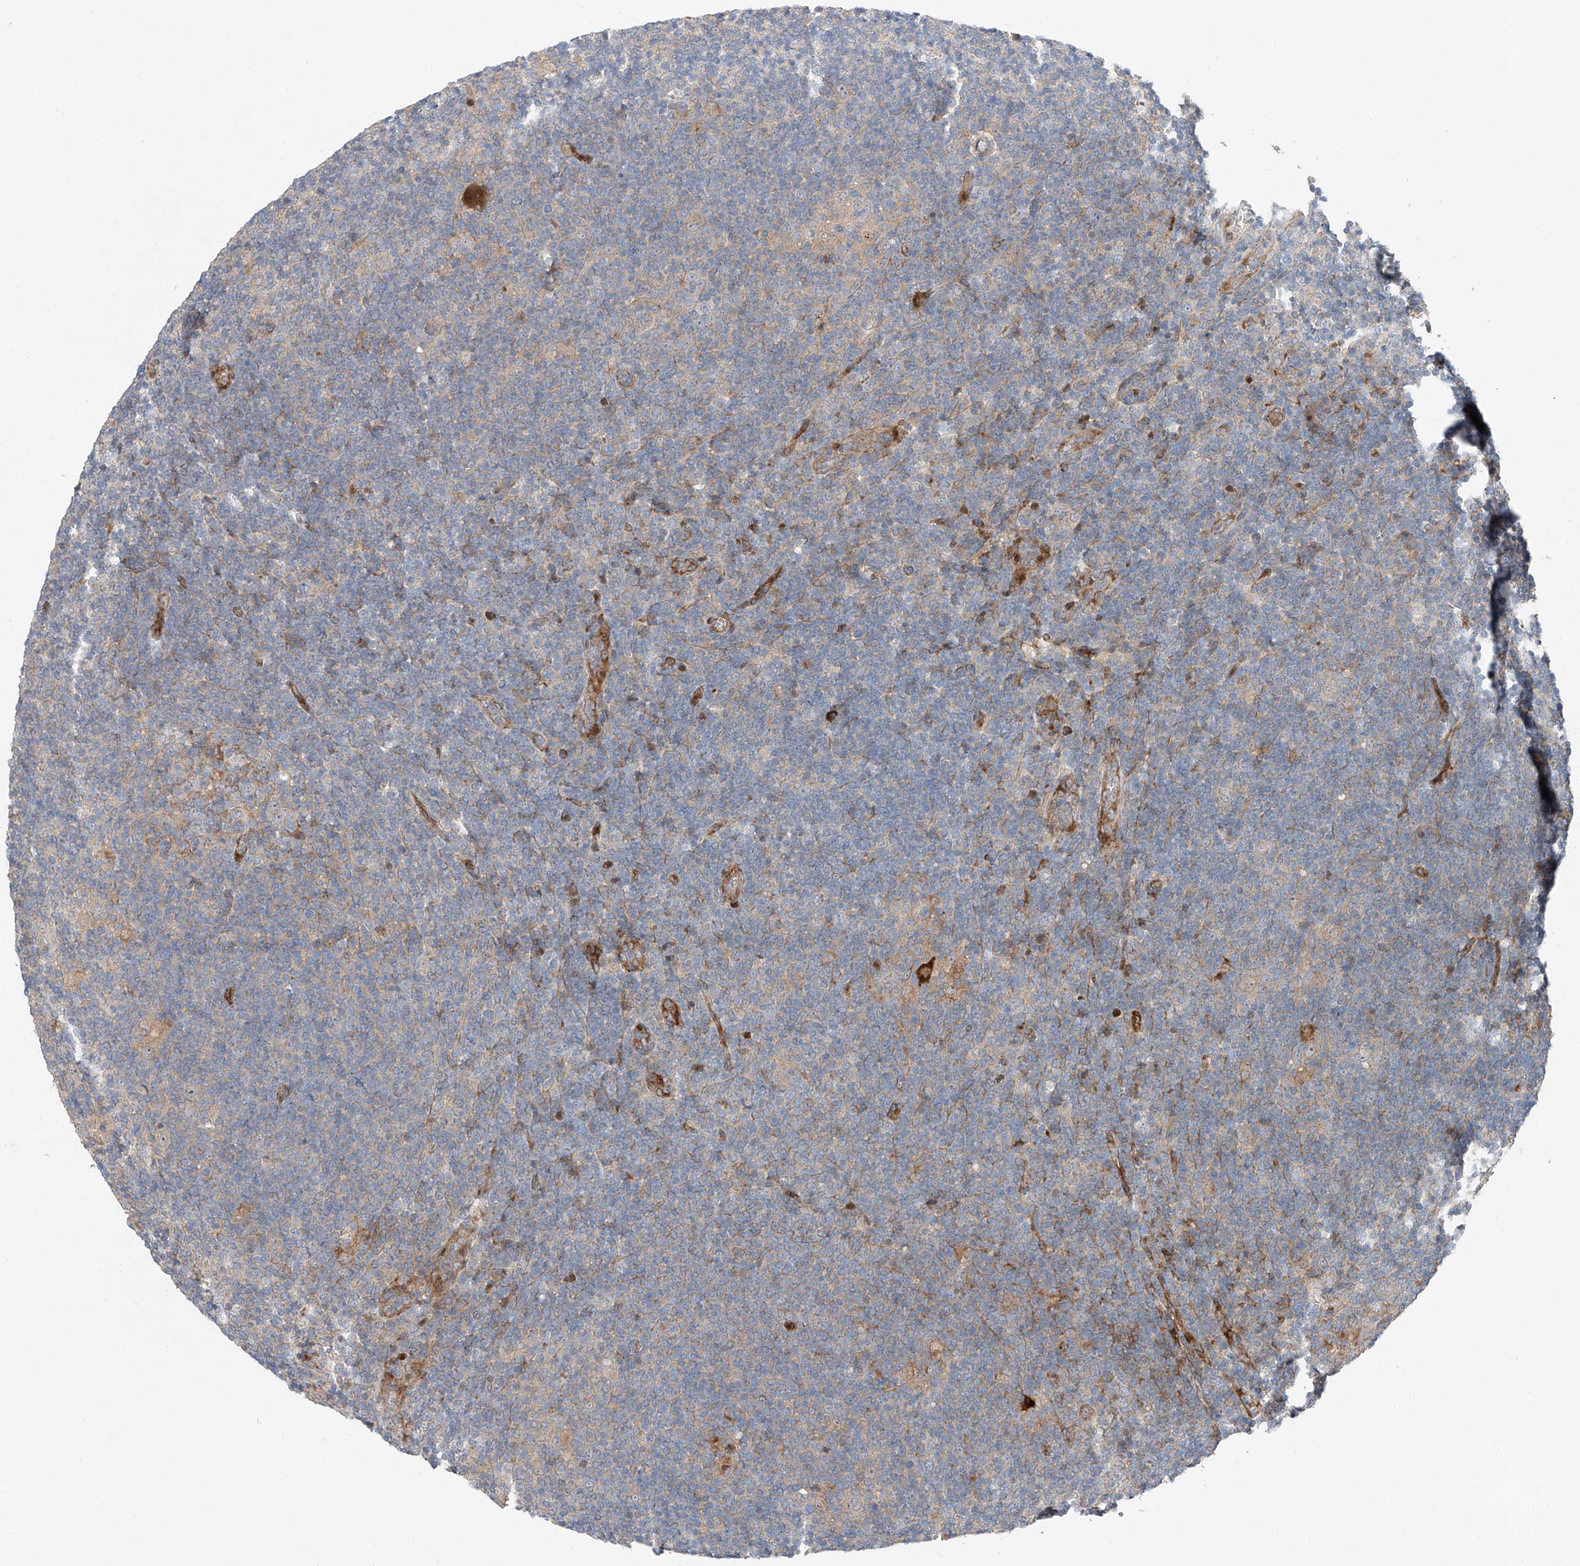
{"staining": {"intensity": "negative", "quantity": "none", "location": "none"}, "tissue": "lymphoma", "cell_type": "Tumor cells", "image_type": "cancer", "snomed": [{"axis": "morphology", "description": "Hodgkin's disease, NOS"}, {"axis": "topography", "description": "Lymph node"}], "caption": "The immunohistochemistry (IHC) image has no significant positivity in tumor cells of lymphoma tissue.", "gene": "USF3", "patient": {"sex": "female", "age": 57}}